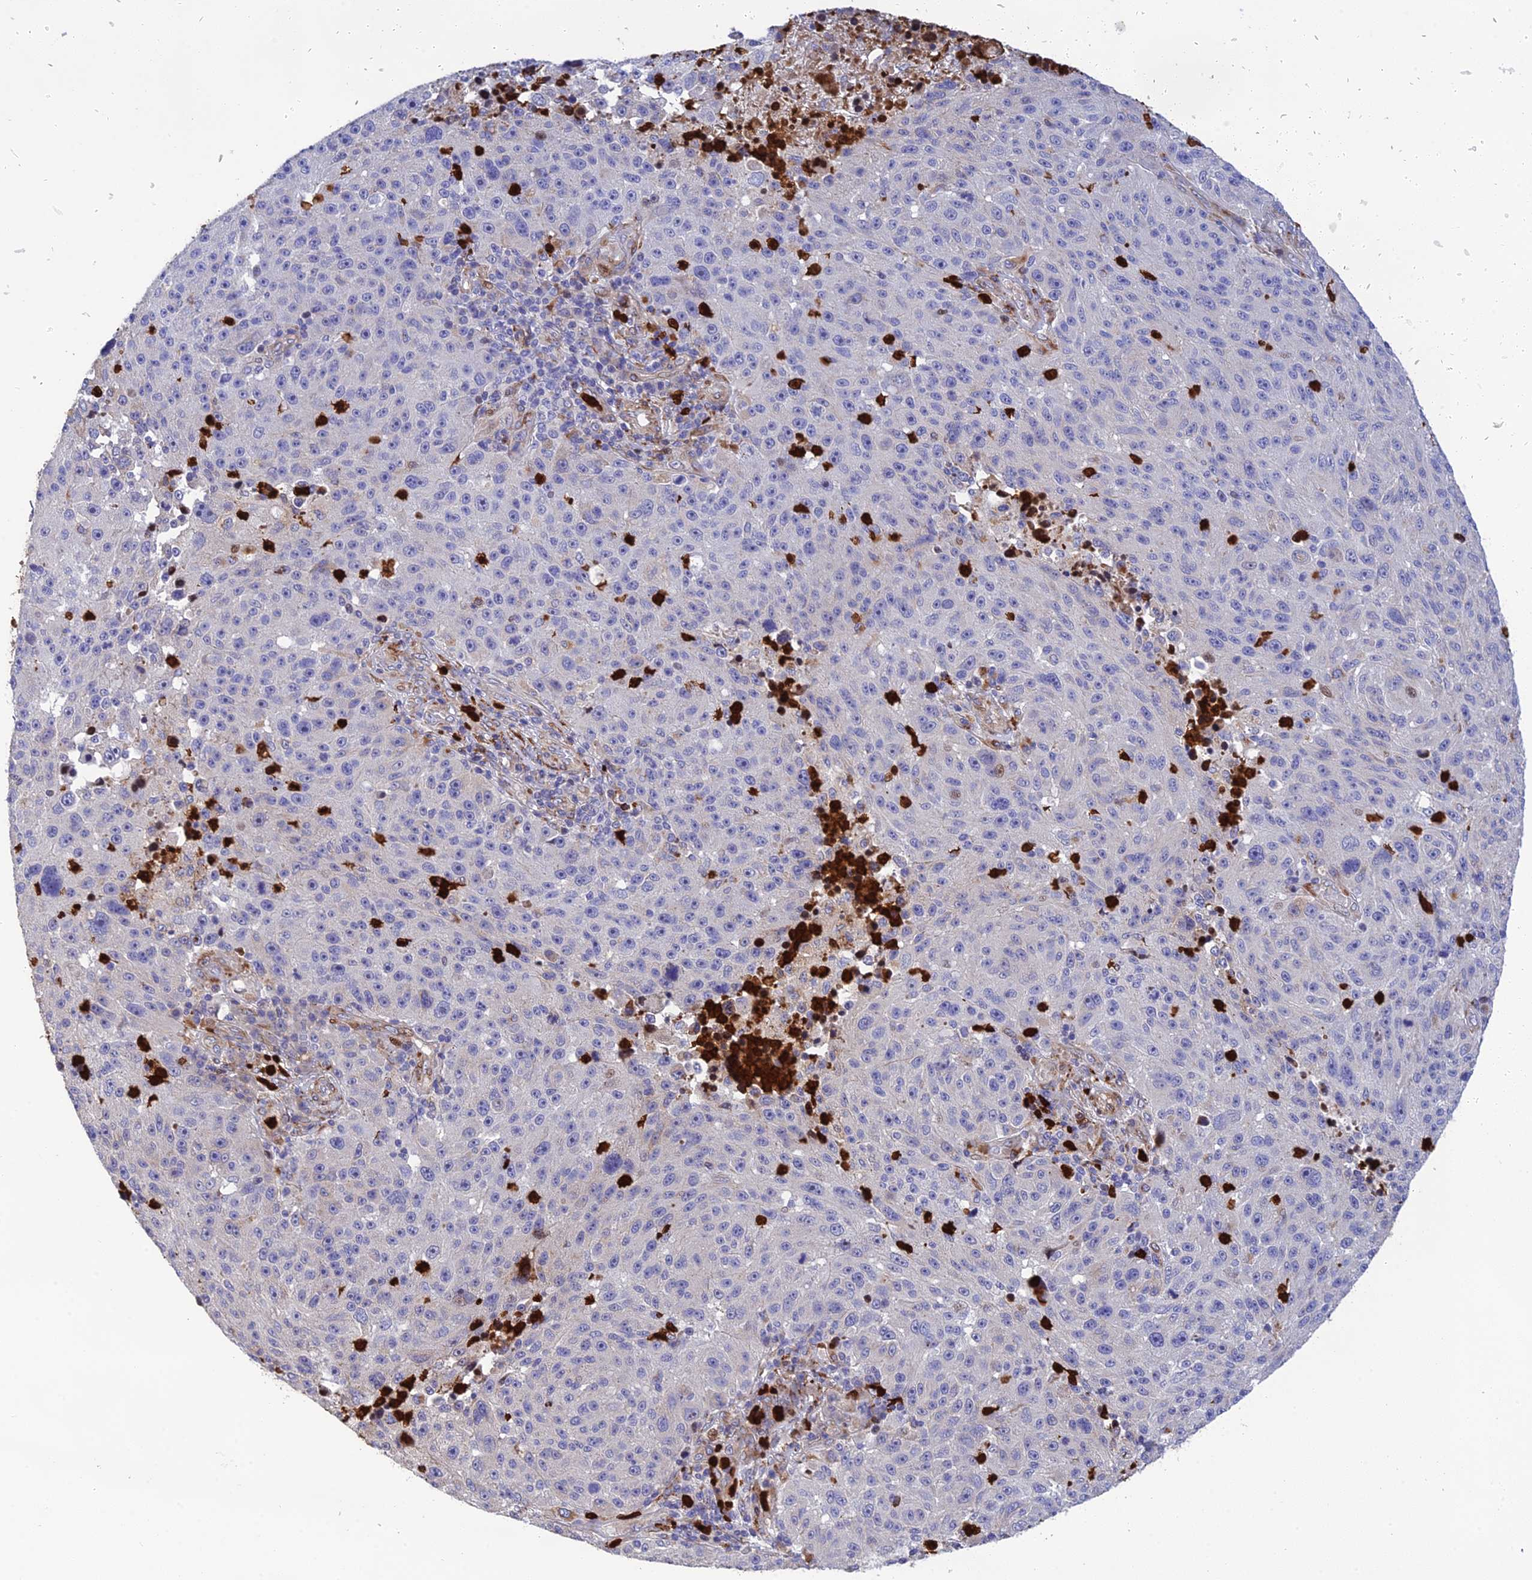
{"staining": {"intensity": "negative", "quantity": "none", "location": "none"}, "tissue": "melanoma", "cell_type": "Tumor cells", "image_type": "cancer", "snomed": [{"axis": "morphology", "description": "Malignant melanoma, NOS"}, {"axis": "topography", "description": "Skin"}], "caption": "IHC micrograph of neoplastic tissue: malignant melanoma stained with DAB (3,3'-diaminobenzidine) demonstrates no significant protein positivity in tumor cells.", "gene": "CPSF4L", "patient": {"sex": "male", "age": 53}}